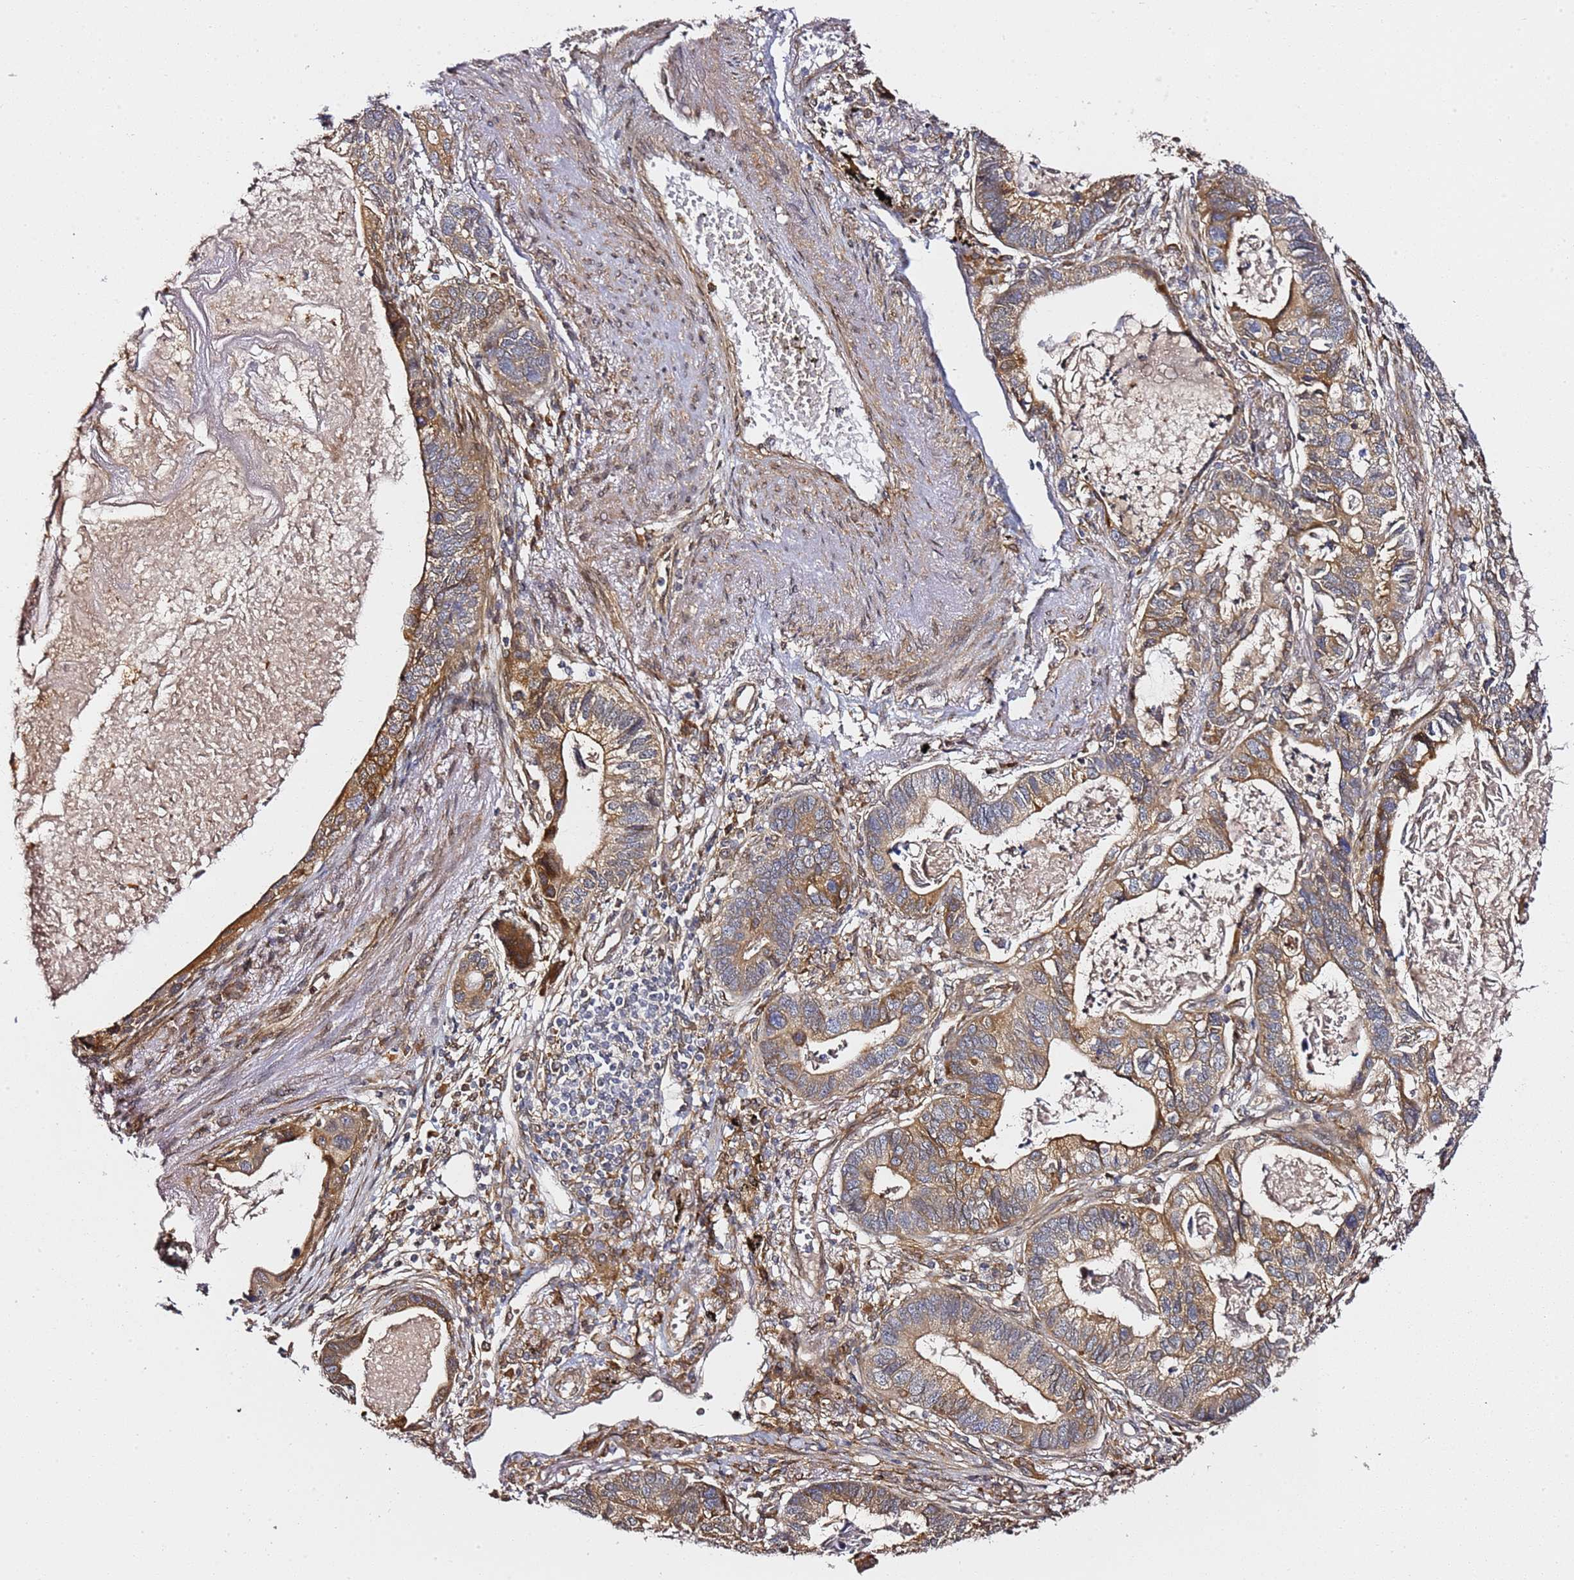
{"staining": {"intensity": "moderate", "quantity": "25%-75%", "location": "cytoplasmic/membranous"}, "tissue": "lung cancer", "cell_type": "Tumor cells", "image_type": "cancer", "snomed": [{"axis": "morphology", "description": "Adenocarcinoma, NOS"}, {"axis": "topography", "description": "Lung"}], "caption": "A brown stain labels moderate cytoplasmic/membranous expression of a protein in lung cancer (adenocarcinoma) tumor cells.", "gene": "PRKAB2", "patient": {"sex": "male", "age": 67}}